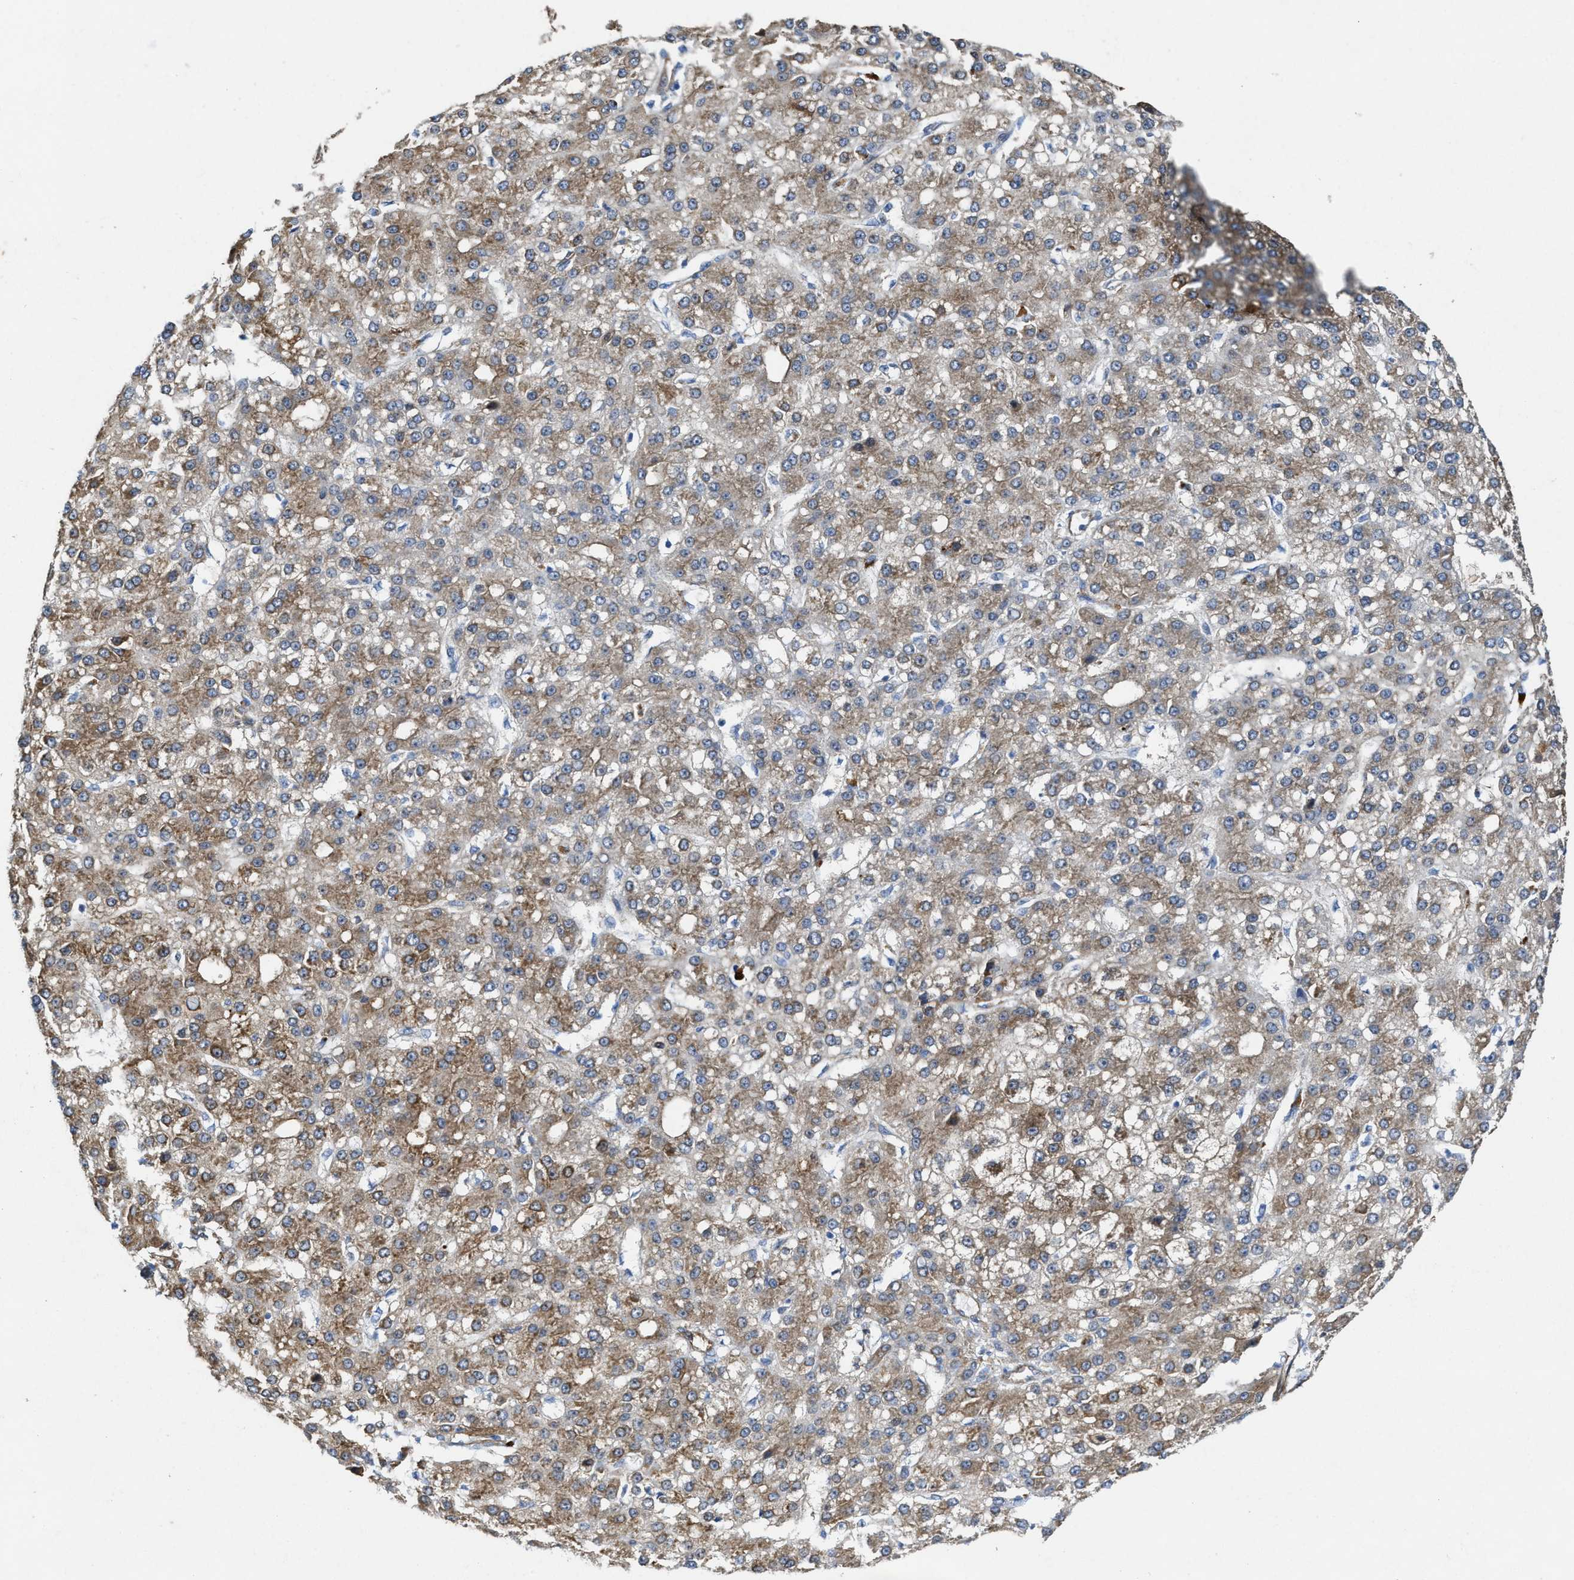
{"staining": {"intensity": "moderate", "quantity": ">75%", "location": "cytoplasmic/membranous"}, "tissue": "liver cancer", "cell_type": "Tumor cells", "image_type": "cancer", "snomed": [{"axis": "morphology", "description": "Carcinoma, Hepatocellular, NOS"}, {"axis": "topography", "description": "Liver"}], "caption": "Brown immunohistochemical staining in human liver cancer (hepatocellular carcinoma) demonstrates moderate cytoplasmic/membranous positivity in about >75% of tumor cells.", "gene": "ASS1", "patient": {"sex": "male", "age": 67}}